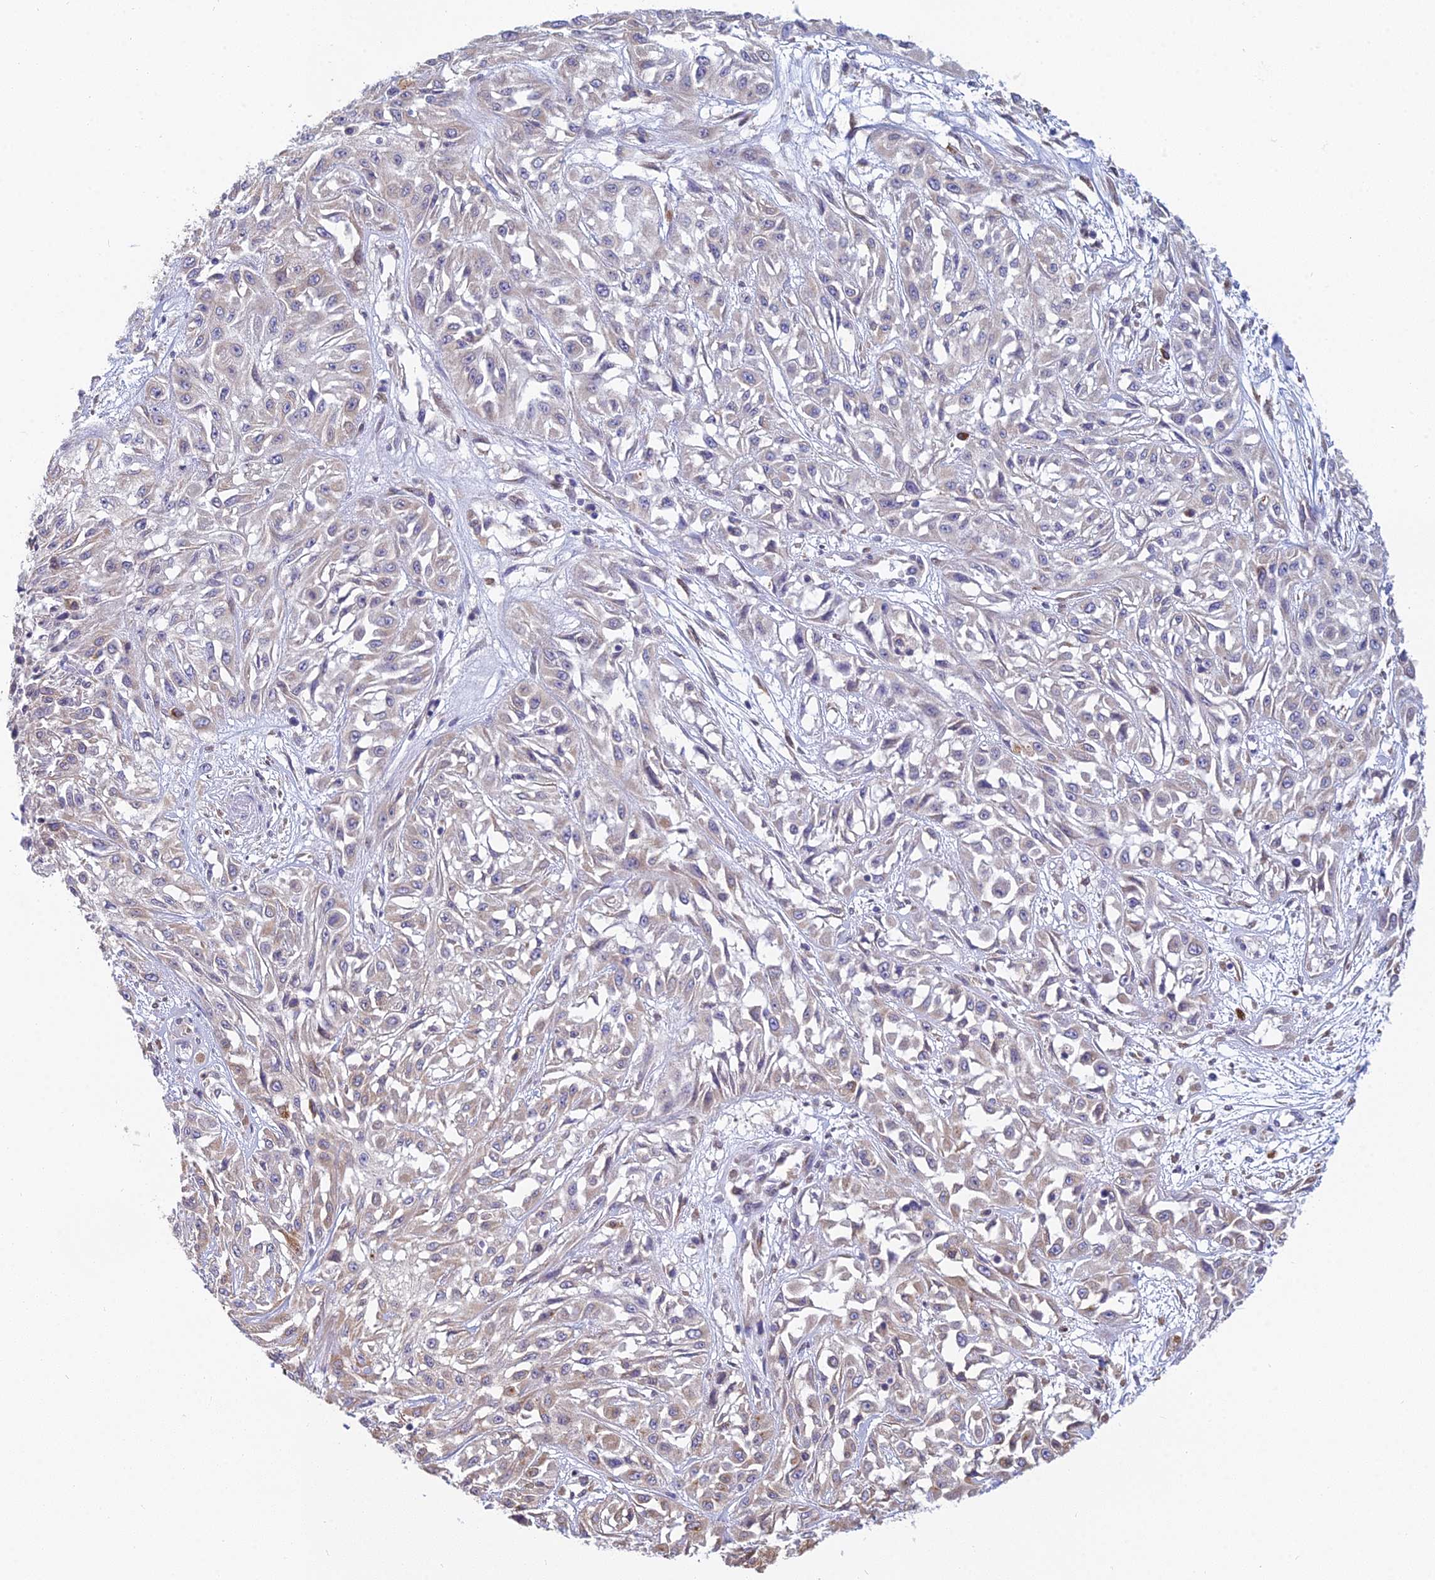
{"staining": {"intensity": "weak", "quantity": "<25%", "location": "cytoplasmic/membranous"}, "tissue": "skin cancer", "cell_type": "Tumor cells", "image_type": "cancer", "snomed": [{"axis": "morphology", "description": "Squamous cell carcinoma, NOS"}, {"axis": "morphology", "description": "Squamous cell carcinoma, metastatic, NOS"}, {"axis": "topography", "description": "Skin"}, {"axis": "topography", "description": "Lymph node"}], "caption": "Immunohistochemical staining of human metastatic squamous cell carcinoma (skin) shows no significant staining in tumor cells.", "gene": "HM13", "patient": {"sex": "male", "age": 75}}